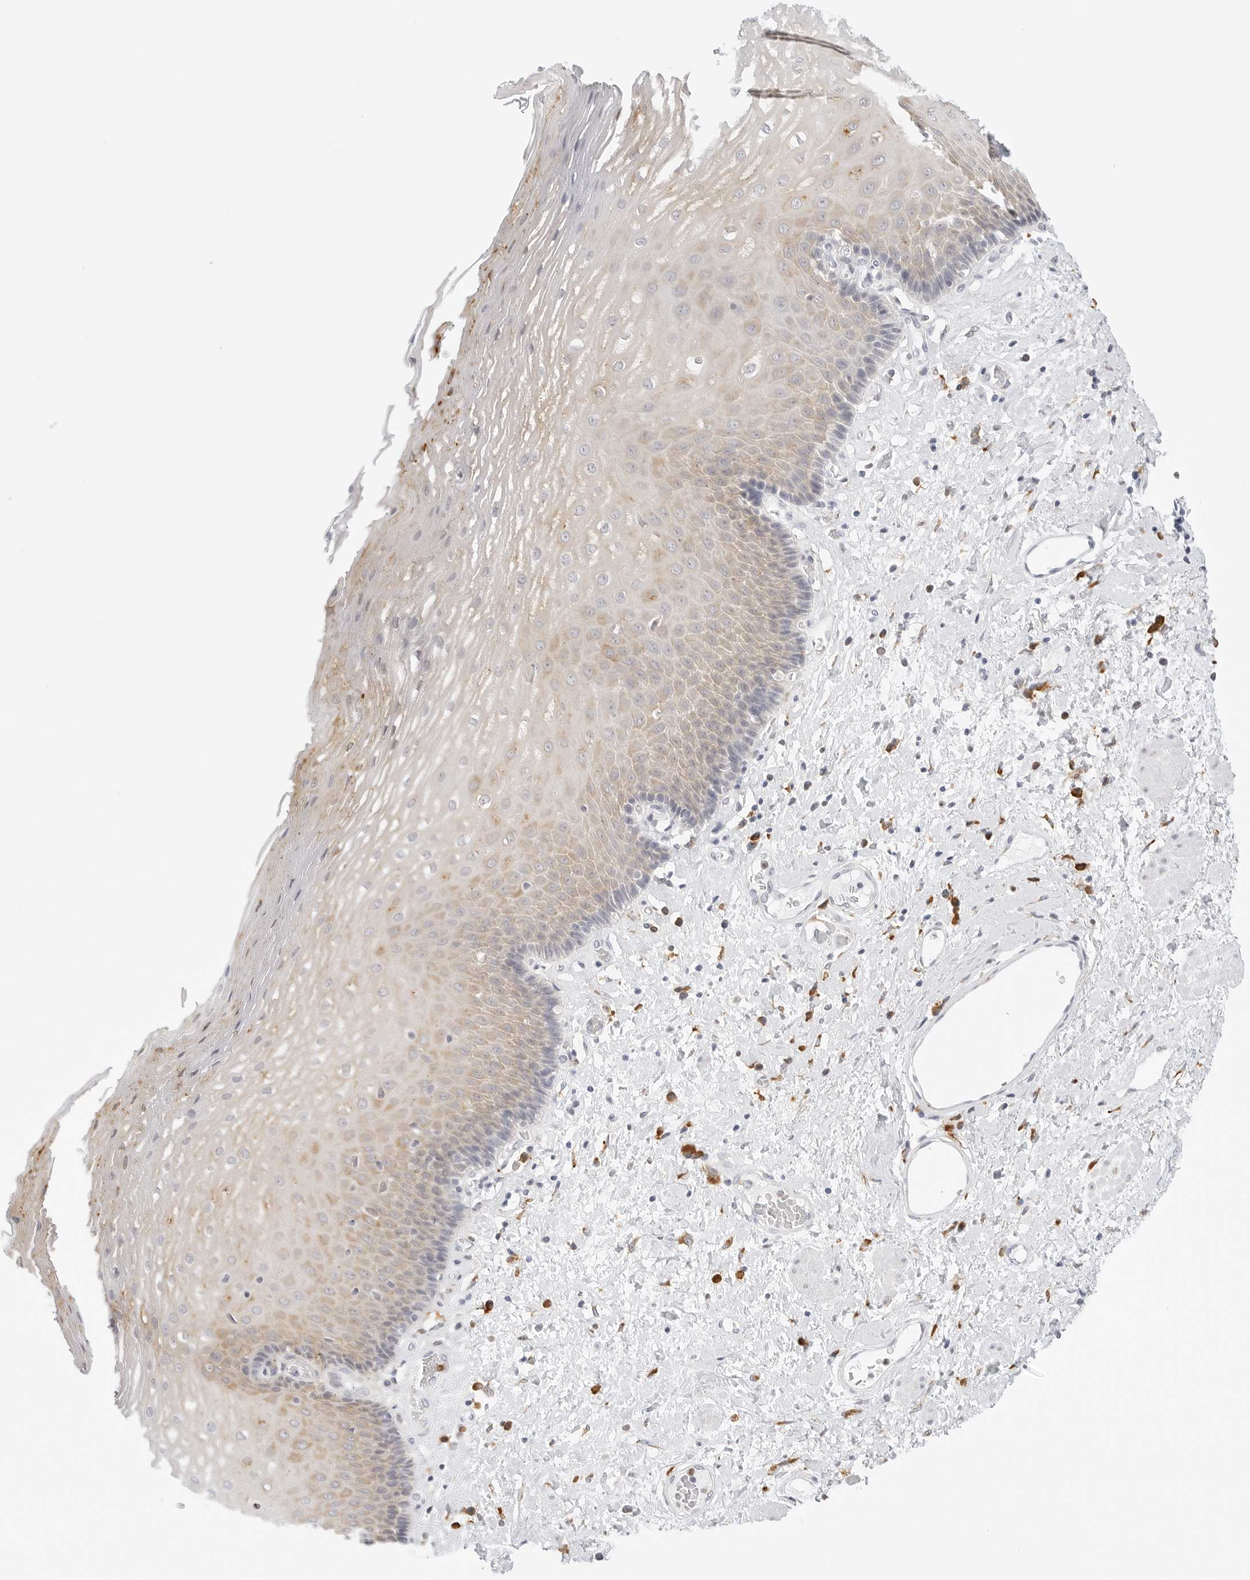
{"staining": {"intensity": "moderate", "quantity": "<25%", "location": "cytoplasmic/membranous"}, "tissue": "esophagus", "cell_type": "Squamous epithelial cells", "image_type": "normal", "snomed": [{"axis": "morphology", "description": "Normal tissue, NOS"}, {"axis": "morphology", "description": "Adenocarcinoma, NOS"}, {"axis": "topography", "description": "Esophagus"}], "caption": "About <25% of squamous epithelial cells in normal human esophagus exhibit moderate cytoplasmic/membranous protein positivity as visualized by brown immunohistochemical staining.", "gene": "THEM4", "patient": {"sex": "male", "age": 62}}